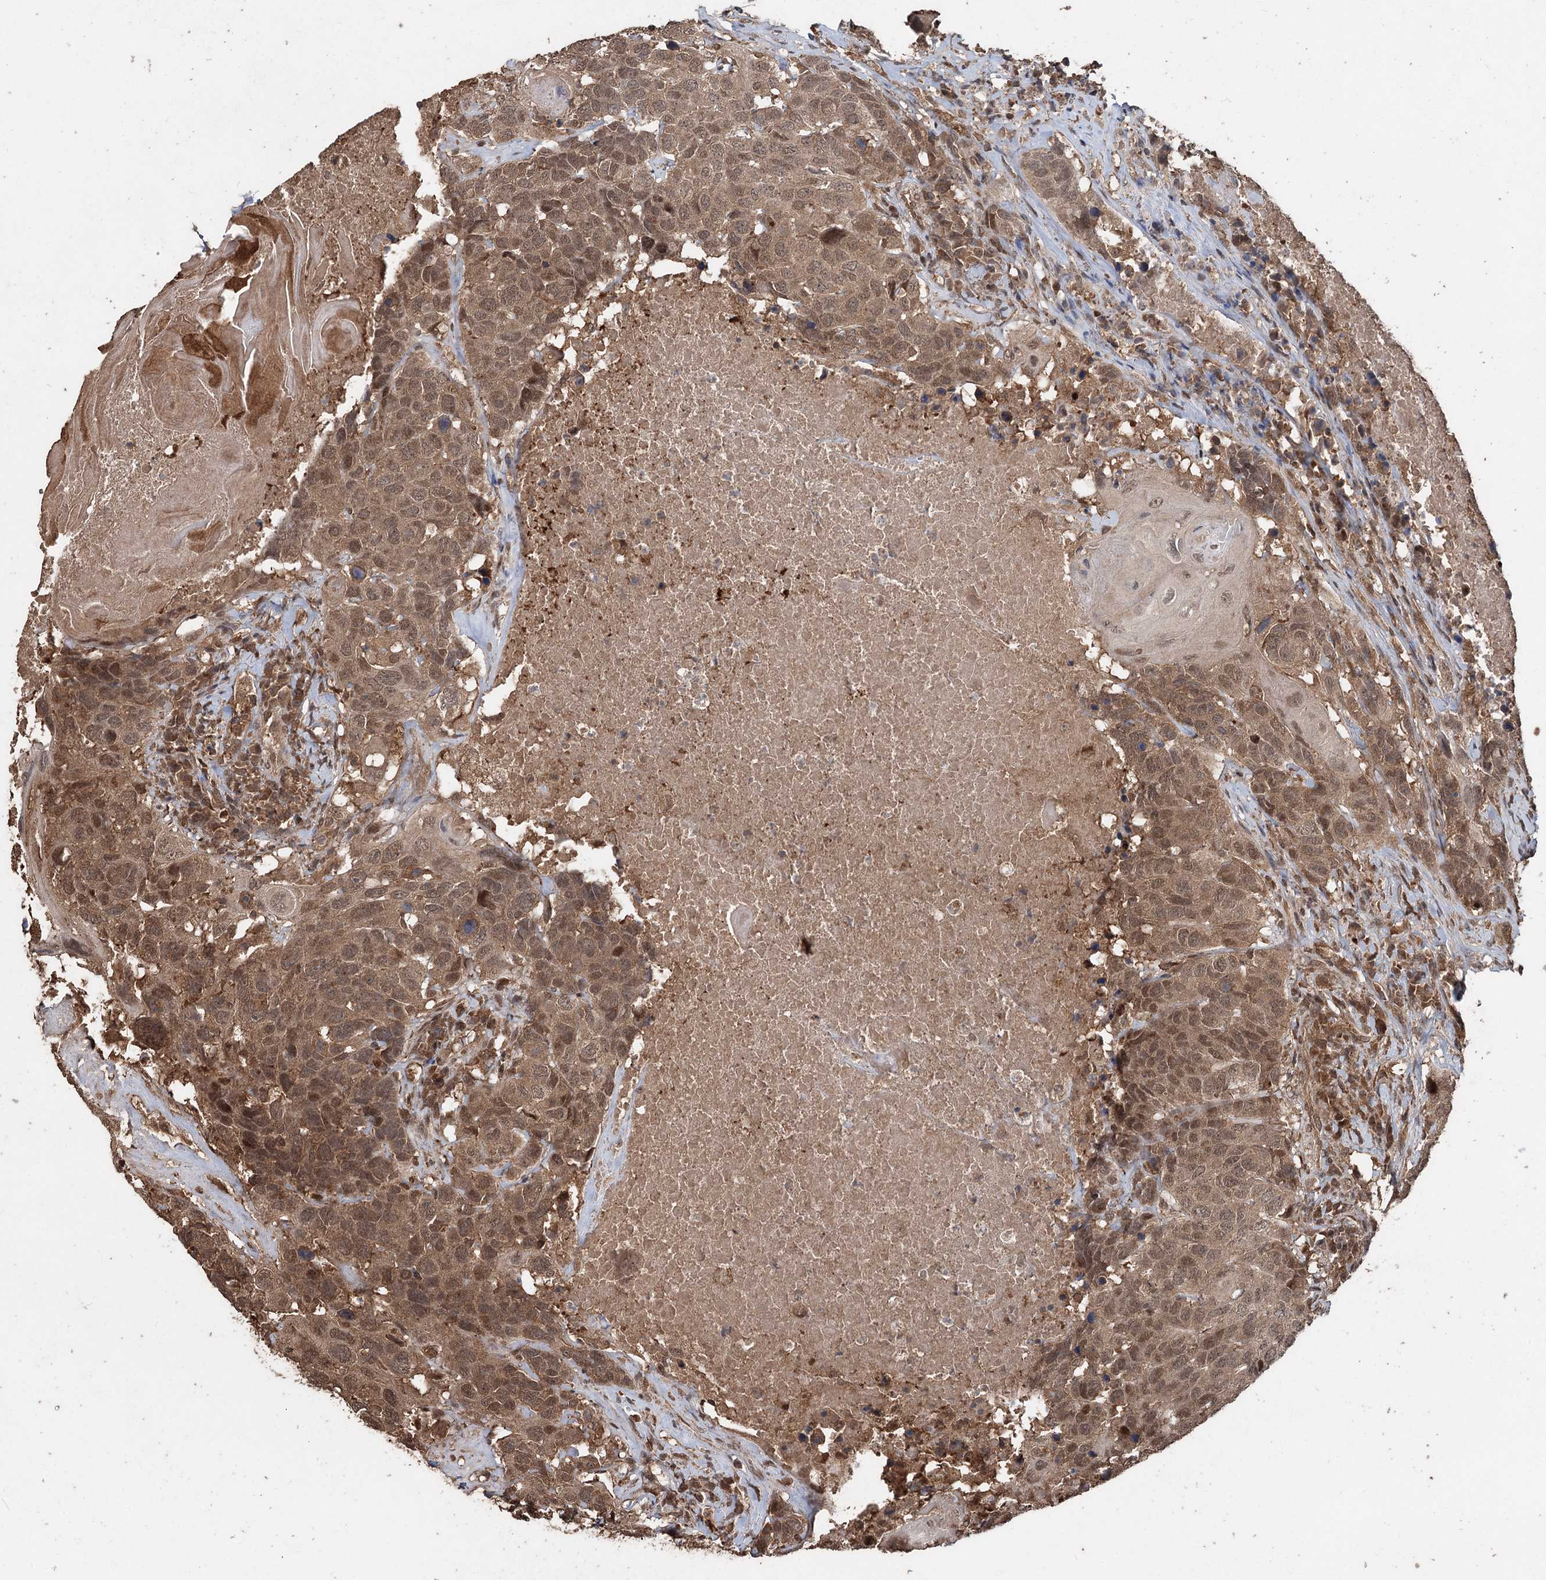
{"staining": {"intensity": "moderate", "quantity": ">75%", "location": "cytoplasmic/membranous,nuclear"}, "tissue": "head and neck cancer", "cell_type": "Tumor cells", "image_type": "cancer", "snomed": [{"axis": "morphology", "description": "Squamous cell carcinoma, NOS"}, {"axis": "topography", "description": "Head-Neck"}], "caption": "Immunohistochemical staining of human squamous cell carcinoma (head and neck) exhibits moderate cytoplasmic/membranous and nuclear protein expression in about >75% of tumor cells.", "gene": "FBXO7", "patient": {"sex": "male", "age": 66}}